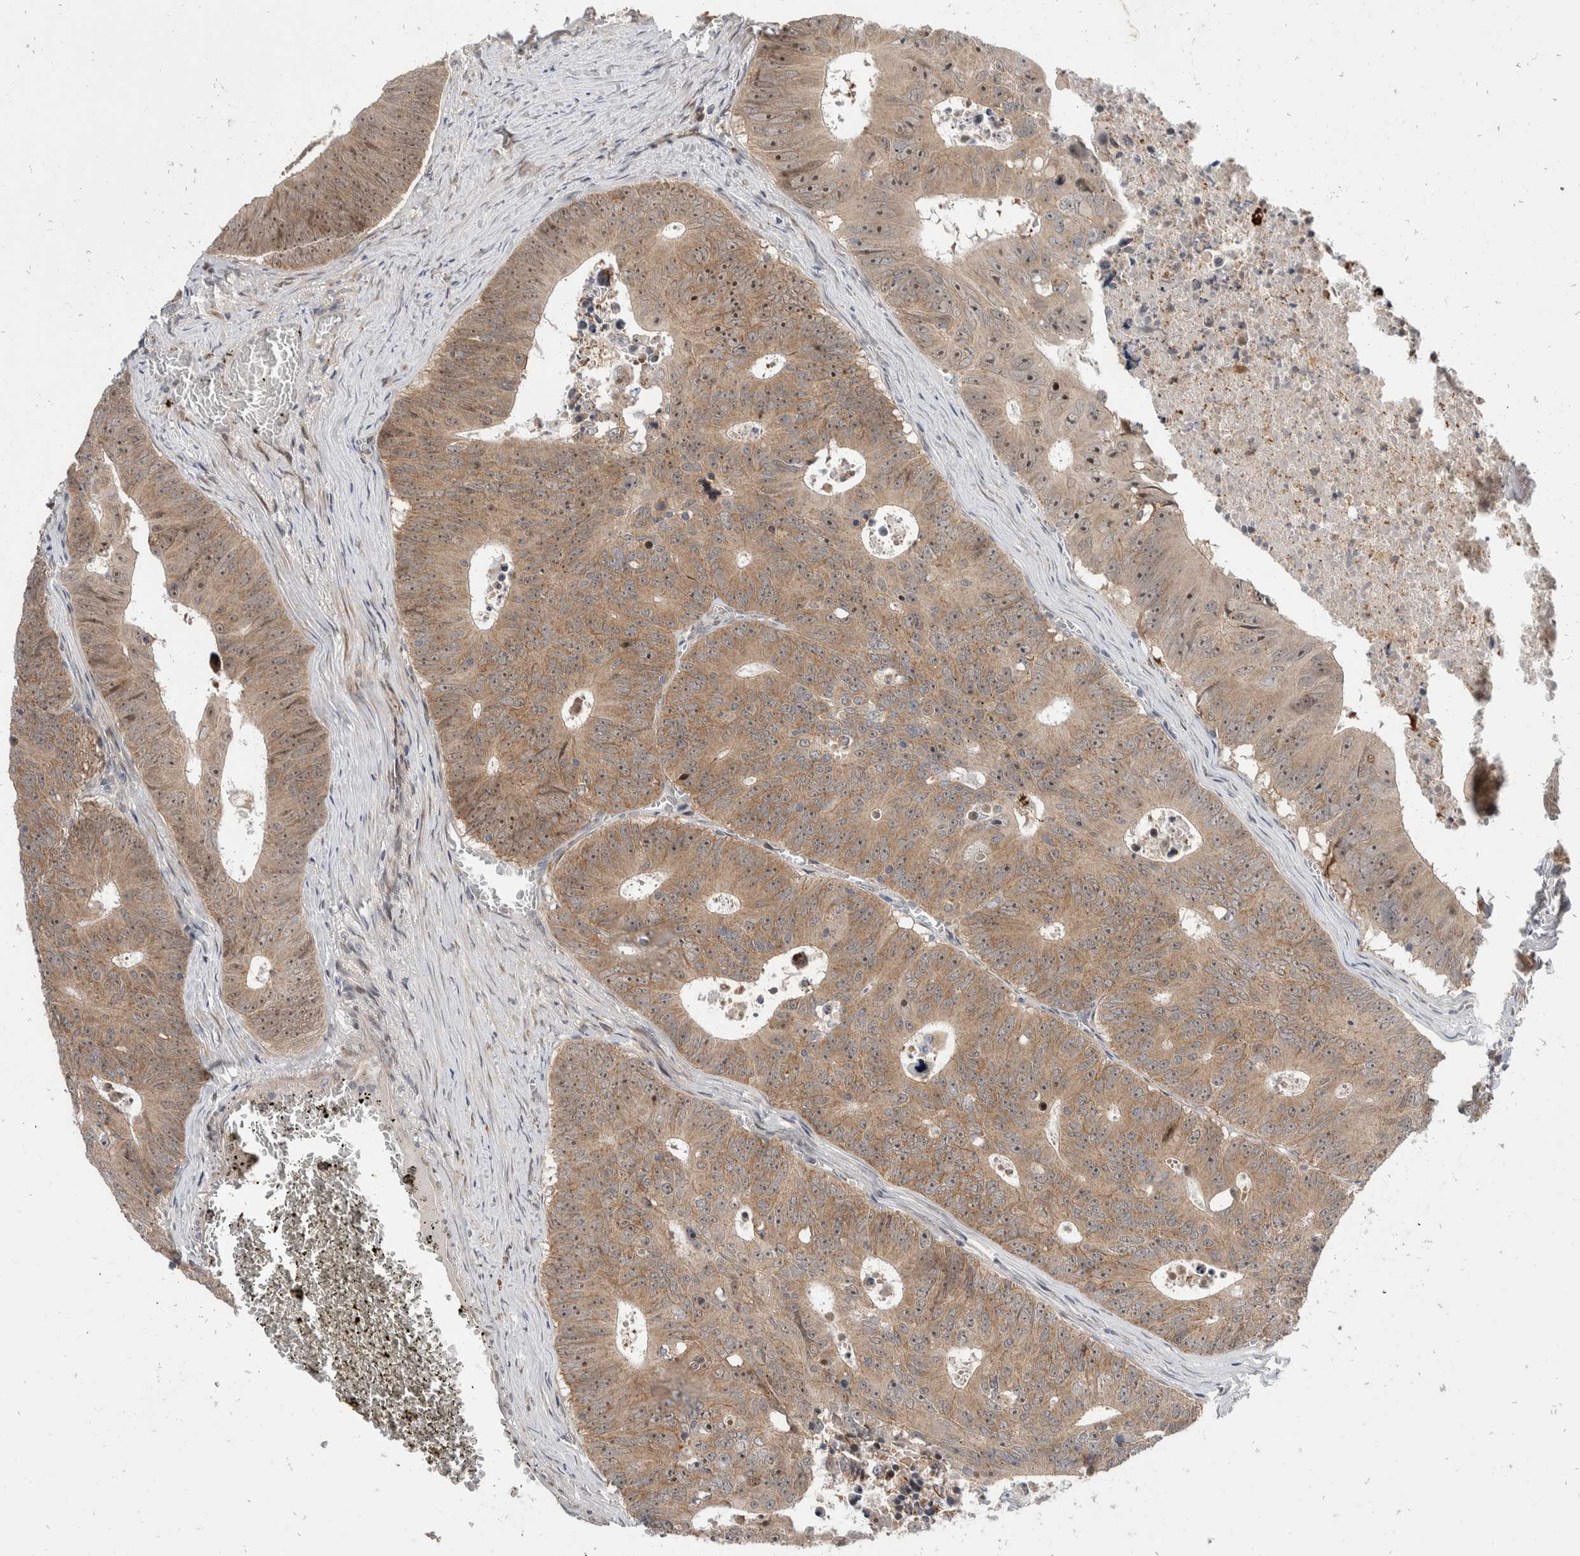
{"staining": {"intensity": "weak", "quantity": ">75%", "location": "cytoplasmic/membranous,nuclear"}, "tissue": "colorectal cancer", "cell_type": "Tumor cells", "image_type": "cancer", "snomed": [{"axis": "morphology", "description": "Adenocarcinoma, NOS"}, {"axis": "topography", "description": "Colon"}], "caption": "Immunohistochemistry (IHC) image of neoplastic tissue: human adenocarcinoma (colorectal) stained using immunohistochemistry shows low levels of weak protein expression localized specifically in the cytoplasmic/membranous and nuclear of tumor cells, appearing as a cytoplasmic/membranous and nuclear brown color.", "gene": "ZNF703", "patient": {"sex": "male", "age": 87}}